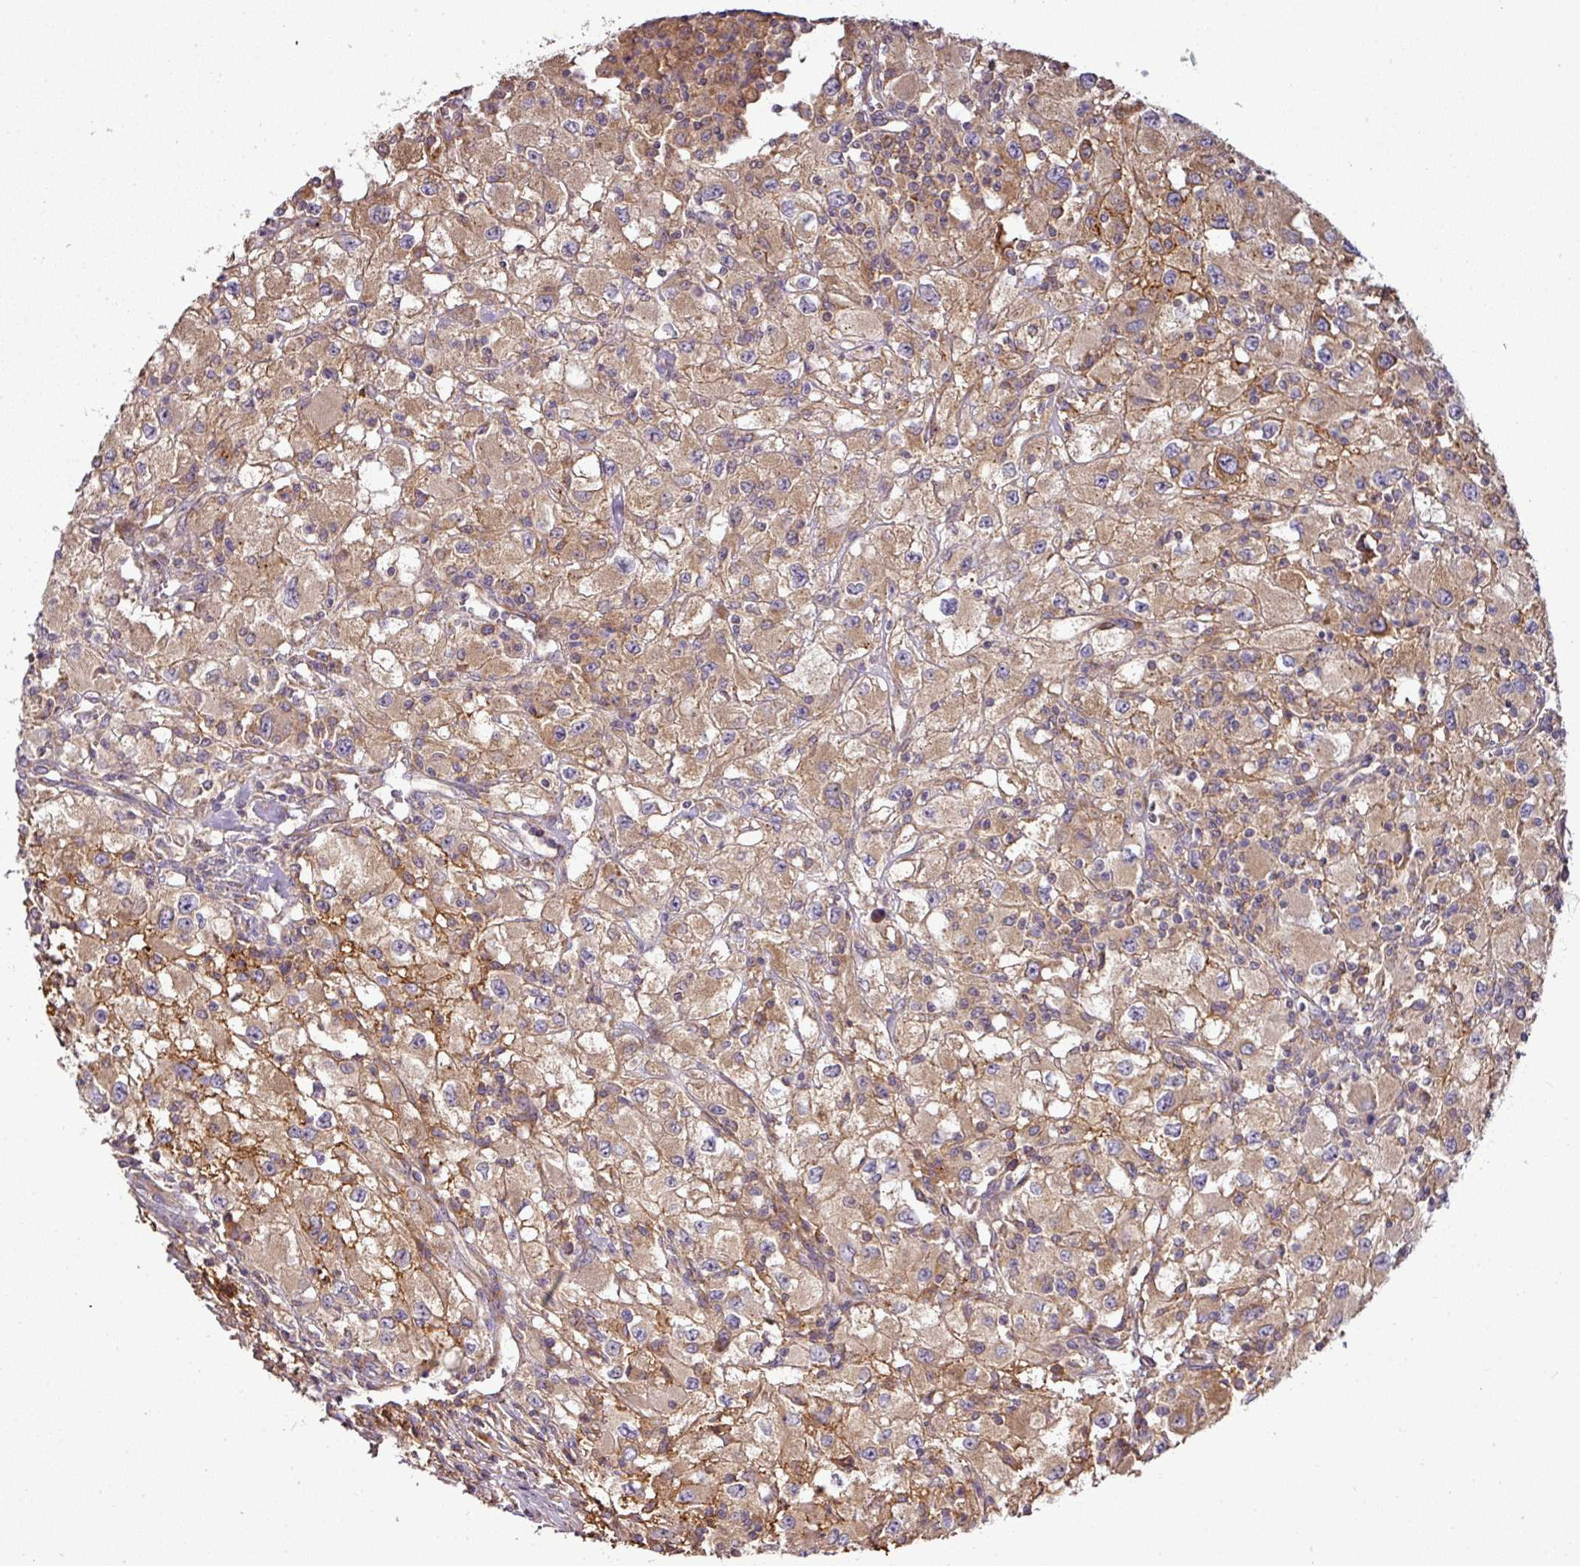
{"staining": {"intensity": "moderate", "quantity": ">75%", "location": "cytoplasmic/membranous"}, "tissue": "renal cancer", "cell_type": "Tumor cells", "image_type": "cancer", "snomed": [{"axis": "morphology", "description": "Adenocarcinoma, NOS"}, {"axis": "topography", "description": "Kidney"}], "caption": "Immunohistochemical staining of human renal cancer (adenocarcinoma) shows medium levels of moderate cytoplasmic/membranous positivity in approximately >75% of tumor cells.", "gene": "GALP", "patient": {"sex": "female", "age": 67}}